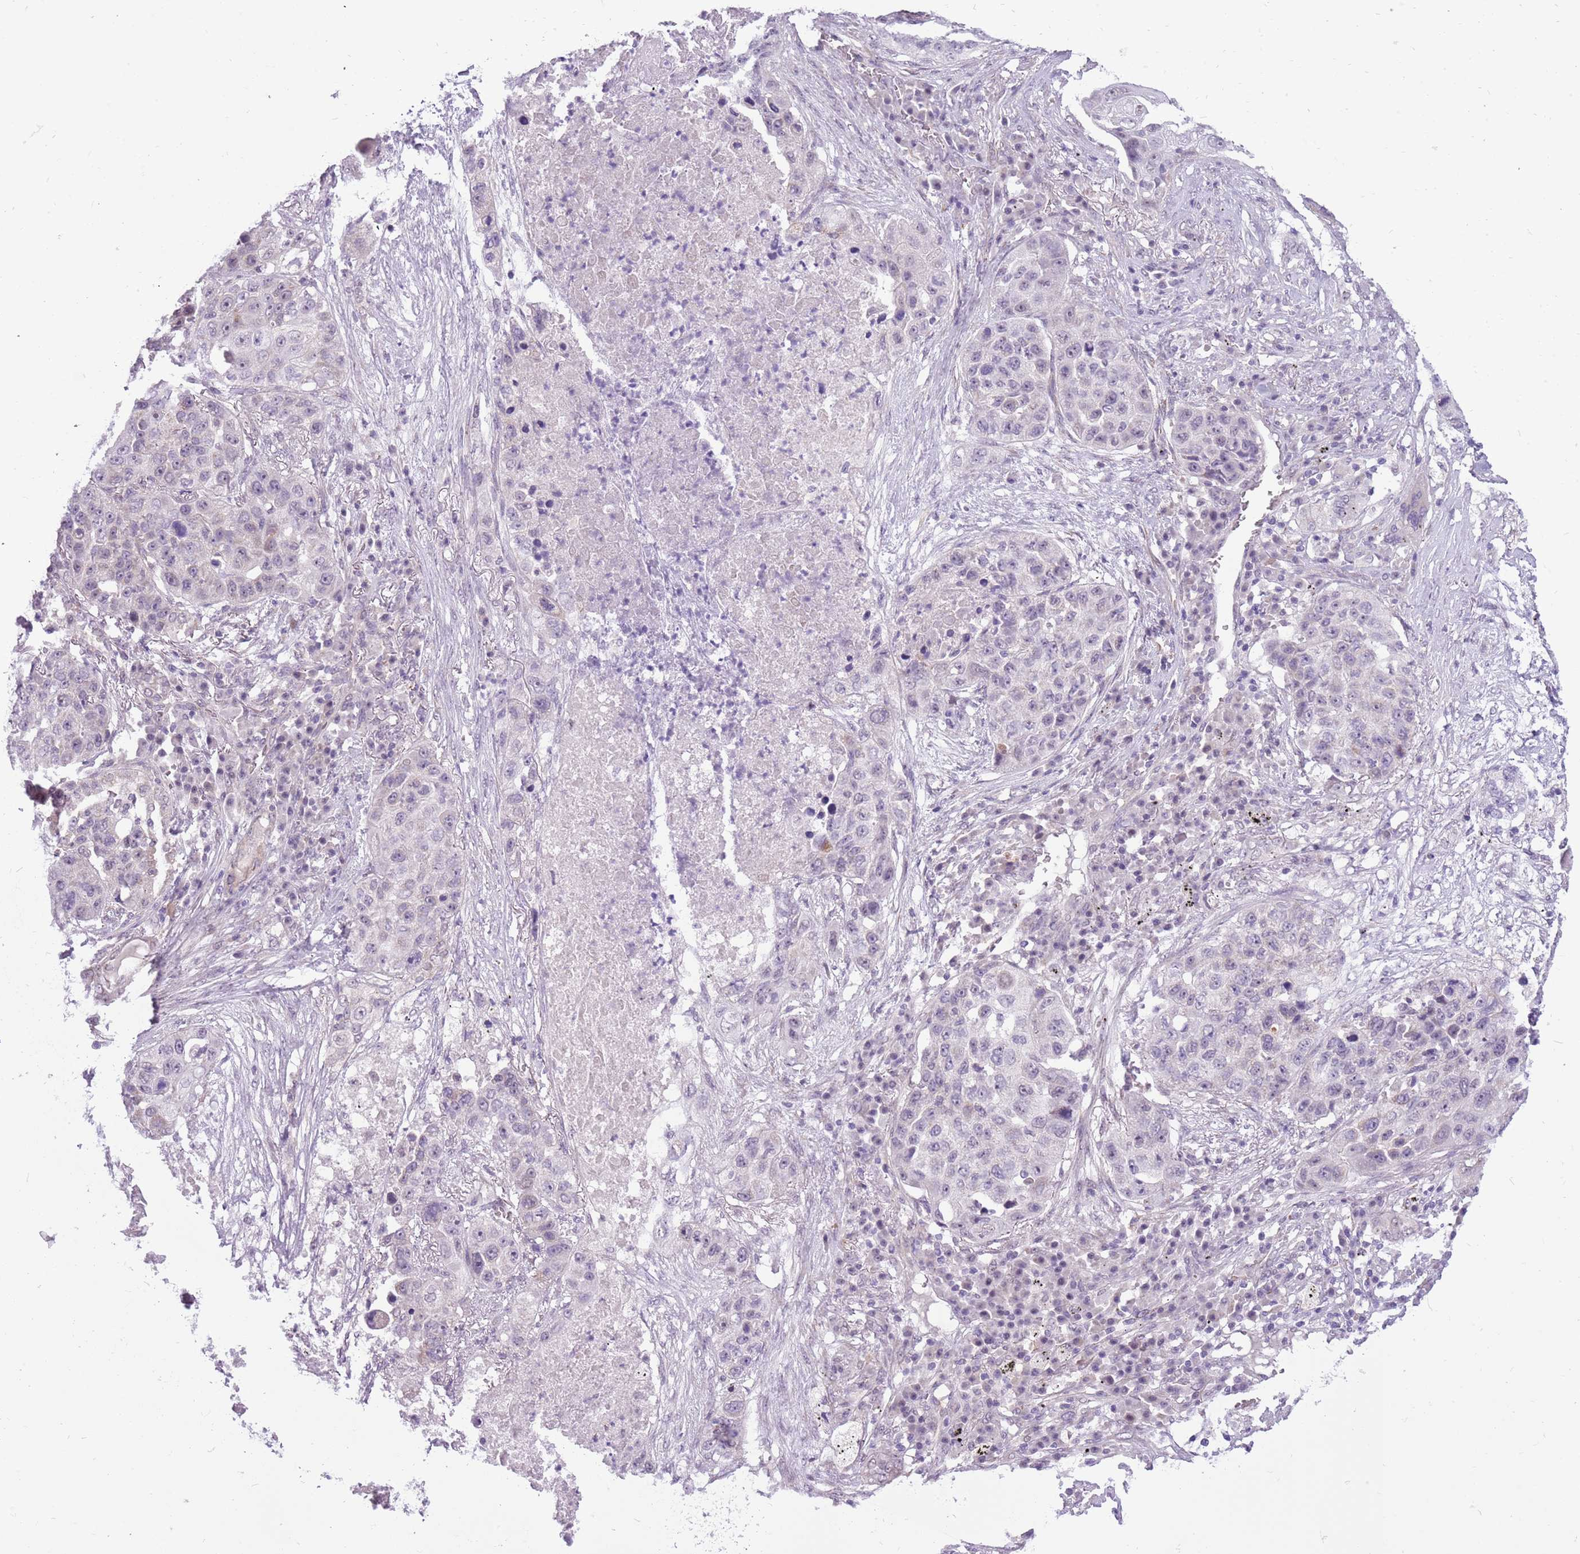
{"staining": {"intensity": "negative", "quantity": "none", "location": "none"}, "tissue": "lung cancer", "cell_type": "Tumor cells", "image_type": "cancer", "snomed": [{"axis": "morphology", "description": "Squamous cell carcinoma, NOS"}, {"axis": "topography", "description": "Lung"}], "caption": "Tumor cells are negative for protein expression in human lung cancer.", "gene": "FAM120C", "patient": {"sex": "female", "age": 63}}